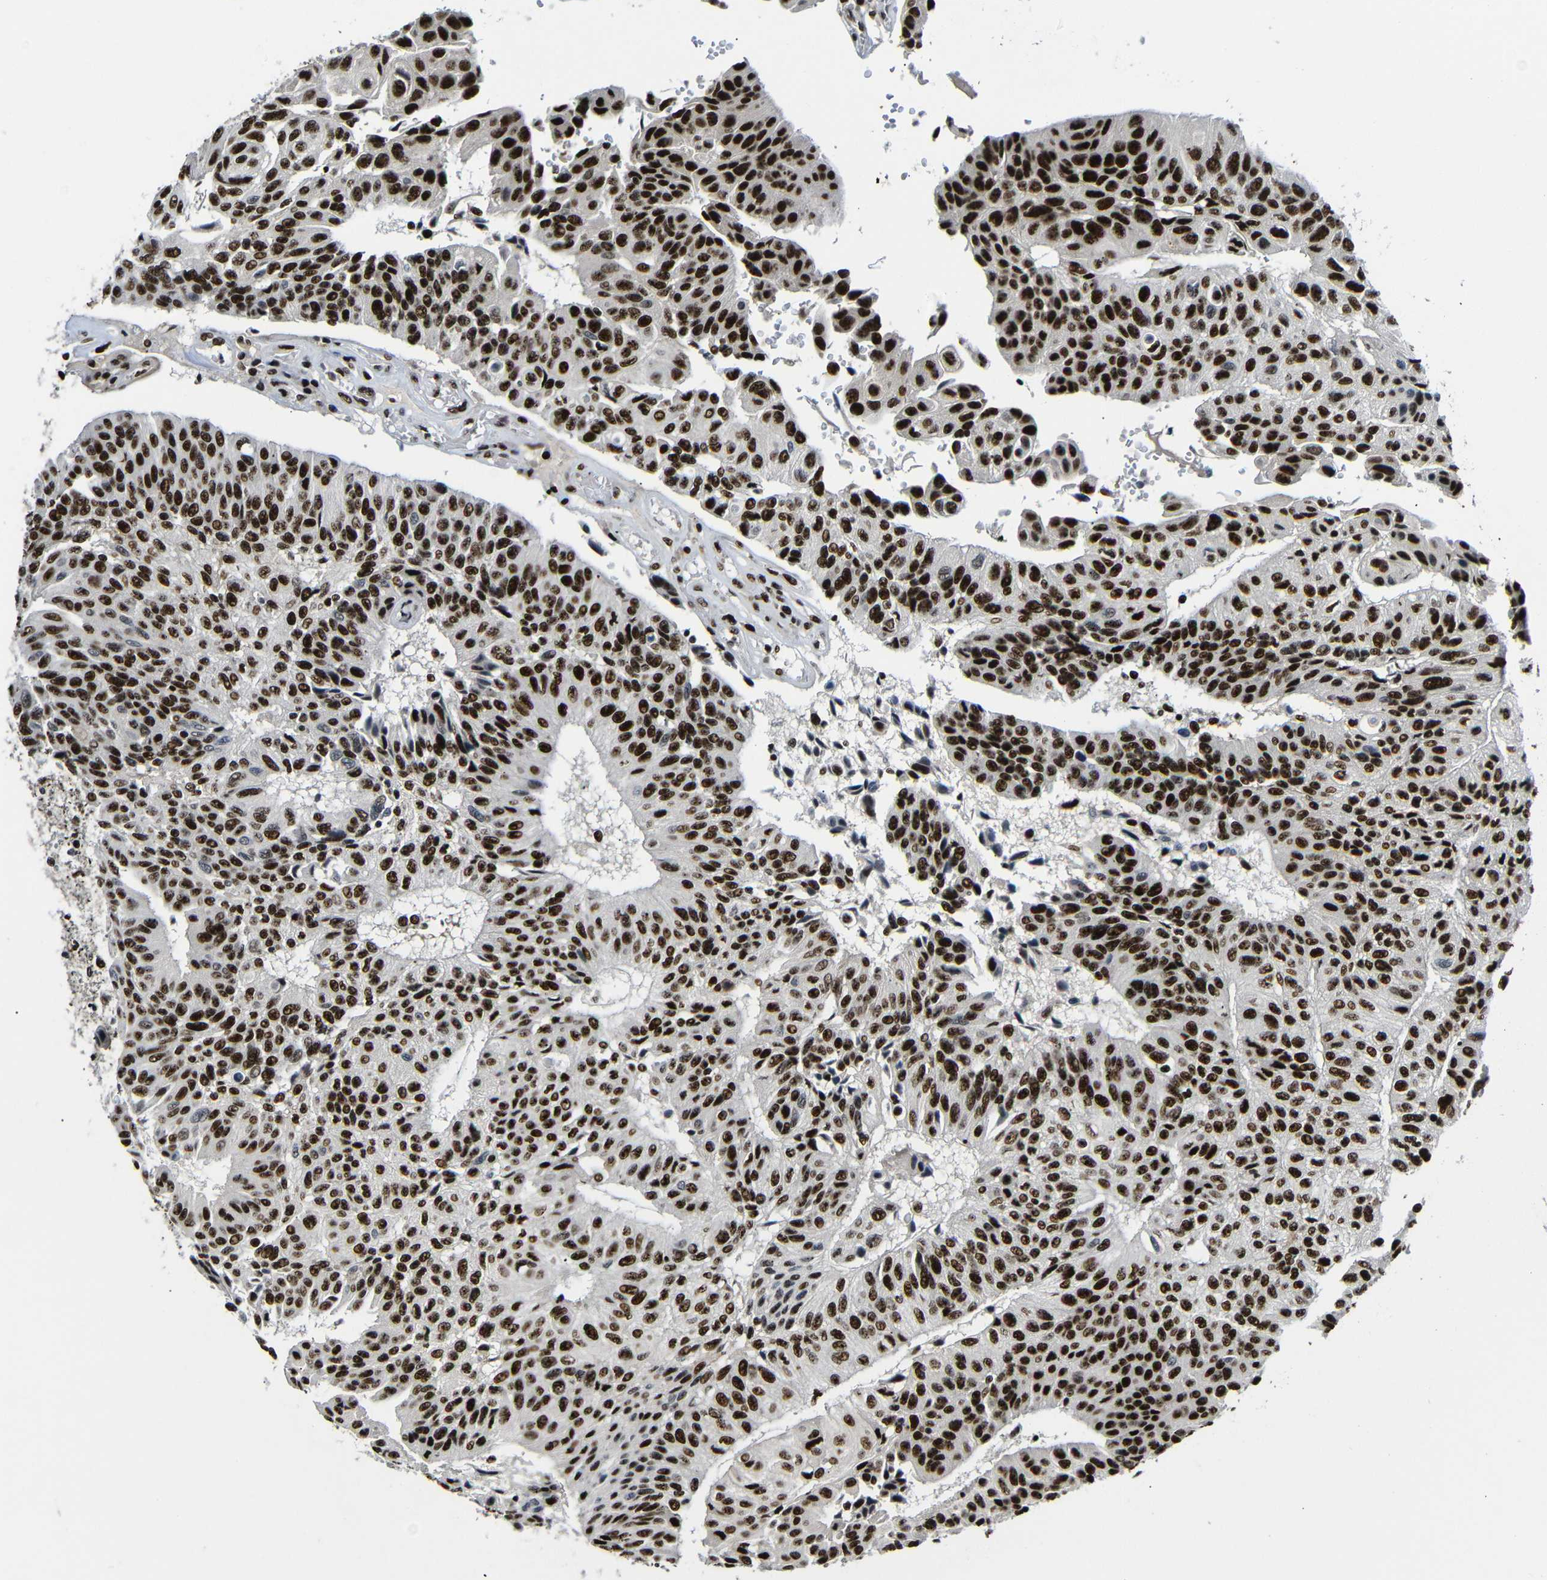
{"staining": {"intensity": "strong", "quantity": ">75%", "location": "nuclear"}, "tissue": "urothelial cancer", "cell_type": "Tumor cells", "image_type": "cancer", "snomed": [{"axis": "morphology", "description": "Urothelial carcinoma, High grade"}, {"axis": "topography", "description": "Urinary bladder"}], "caption": "DAB (3,3'-diaminobenzidine) immunohistochemical staining of urothelial cancer shows strong nuclear protein expression in approximately >75% of tumor cells.", "gene": "SETDB2", "patient": {"sex": "male", "age": 66}}